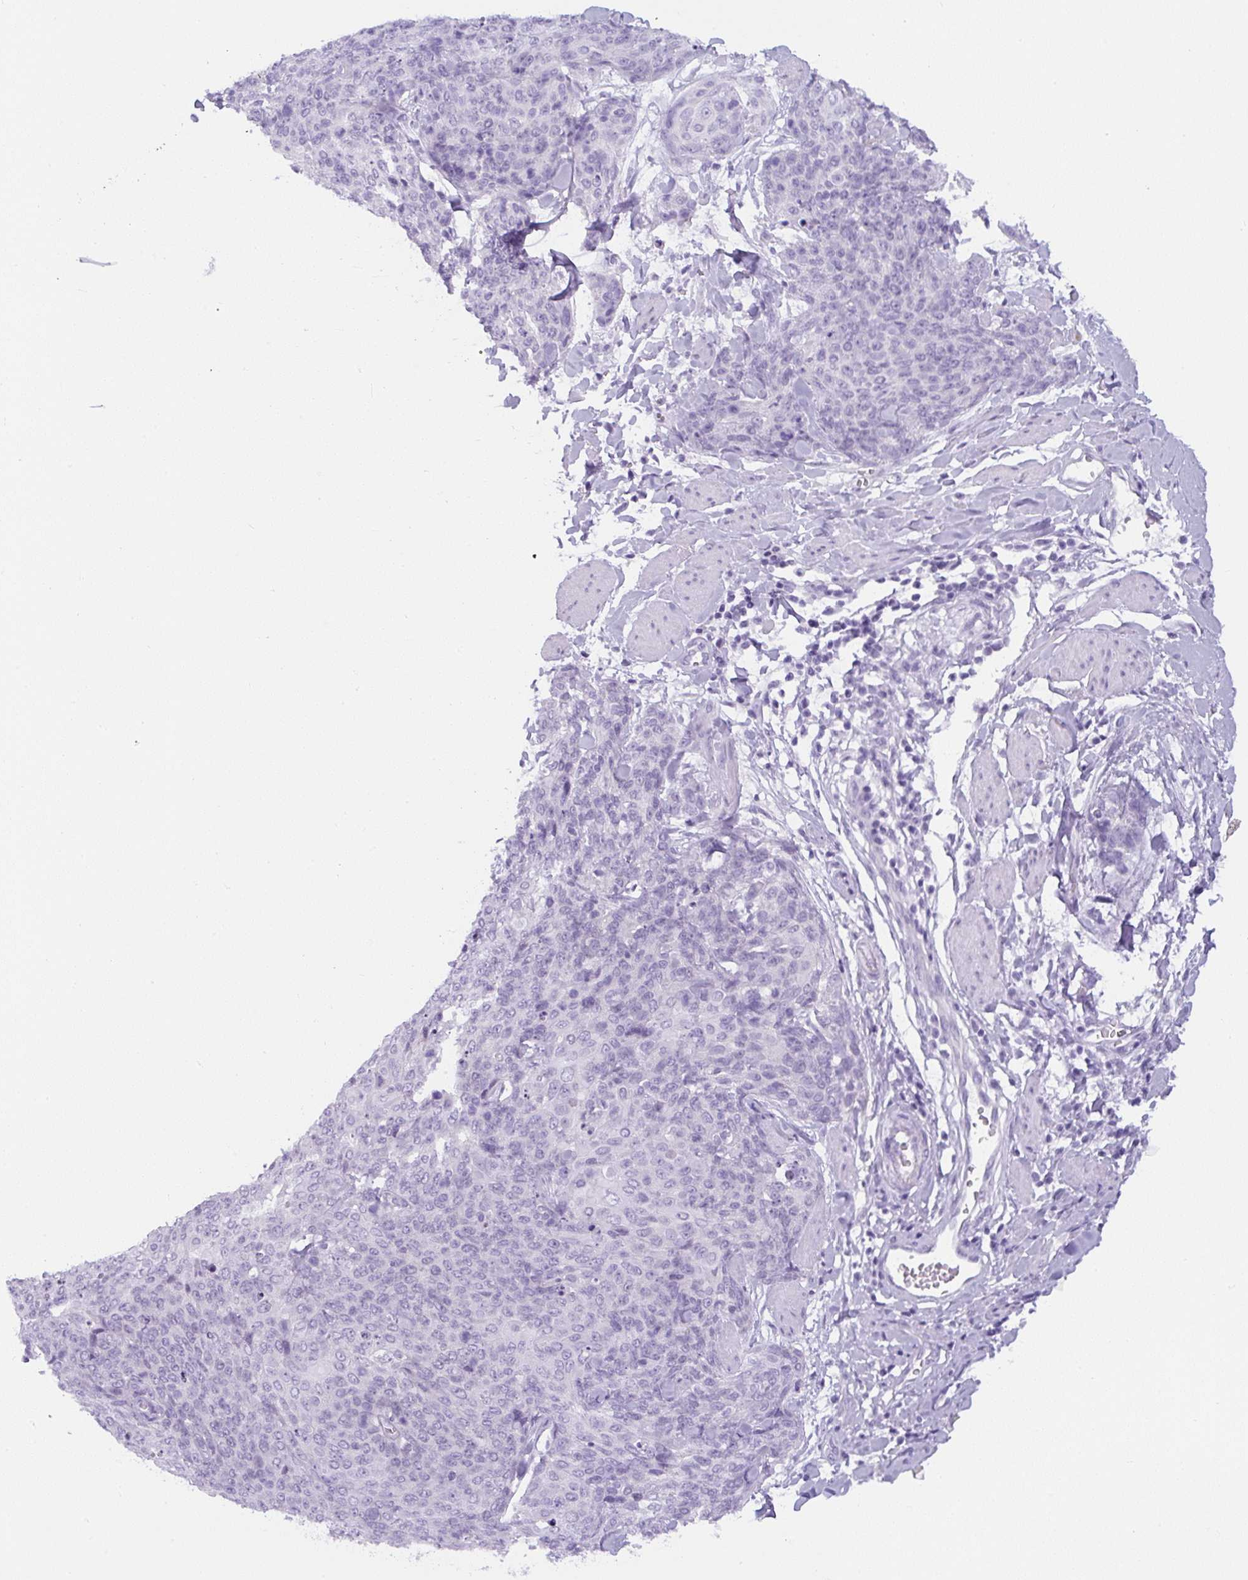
{"staining": {"intensity": "negative", "quantity": "none", "location": "none"}, "tissue": "skin cancer", "cell_type": "Tumor cells", "image_type": "cancer", "snomed": [{"axis": "morphology", "description": "Squamous cell carcinoma, NOS"}, {"axis": "topography", "description": "Skin"}, {"axis": "topography", "description": "Vulva"}], "caption": "The immunohistochemistry (IHC) photomicrograph has no significant staining in tumor cells of skin squamous cell carcinoma tissue.", "gene": "ADAMTS19", "patient": {"sex": "female", "age": 85}}